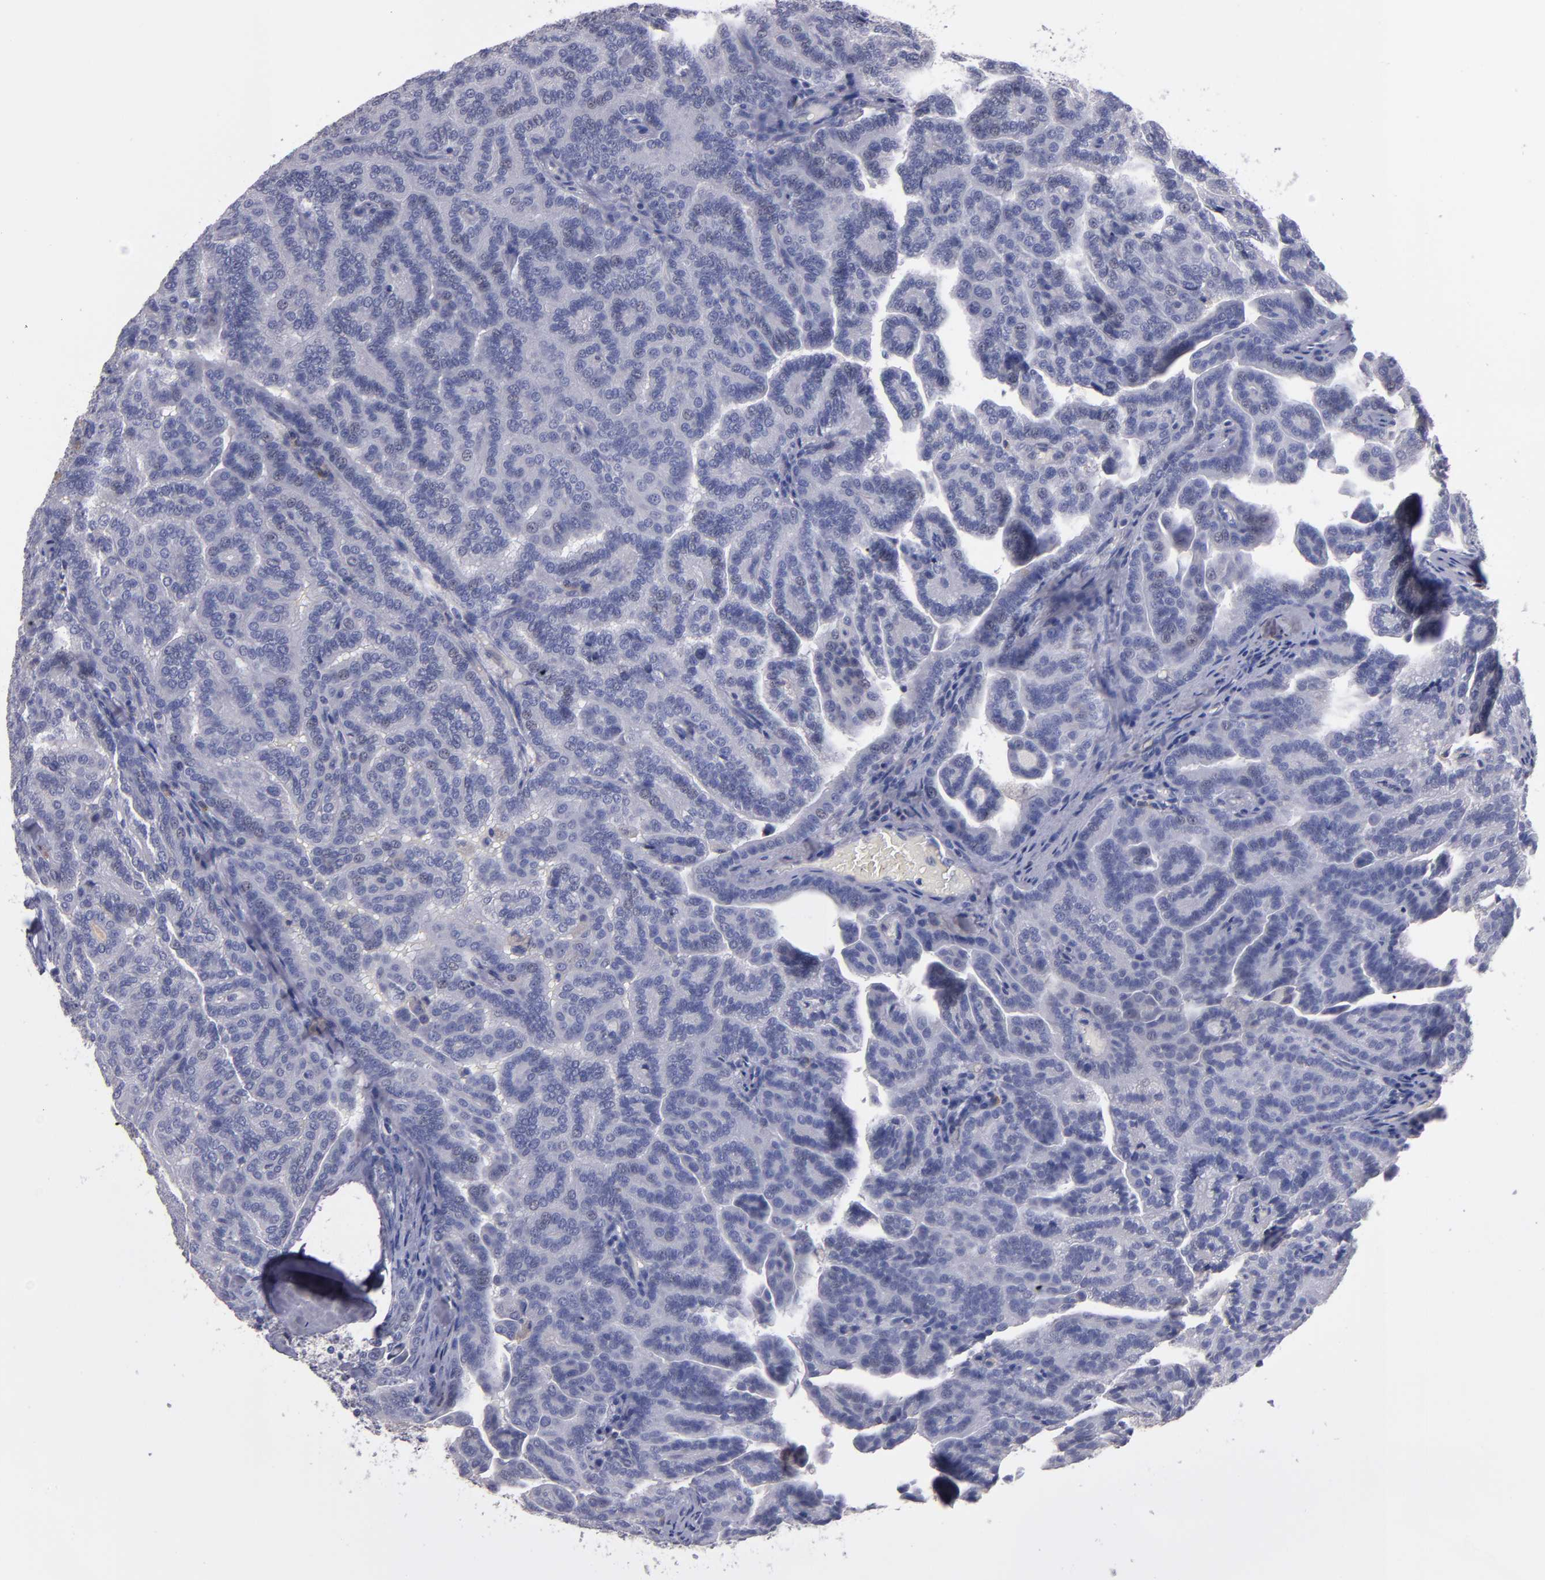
{"staining": {"intensity": "negative", "quantity": "none", "location": "none"}, "tissue": "renal cancer", "cell_type": "Tumor cells", "image_type": "cancer", "snomed": [{"axis": "morphology", "description": "Adenocarcinoma, NOS"}, {"axis": "topography", "description": "Kidney"}], "caption": "IHC micrograph of neoplastic tissue: renal cancer (adenocarcinoma) stained with DAB (3,3'-diaminobenzidine) exhibits no significant protein staining in tumor cells. The staining is performed using DAB (3,3'-diaminobenzidine) brown chromogen with nuclei counter-stained in using hematoxylin.", "gene": "CDH3", "patient": {"sex": "male", "age": 61}}